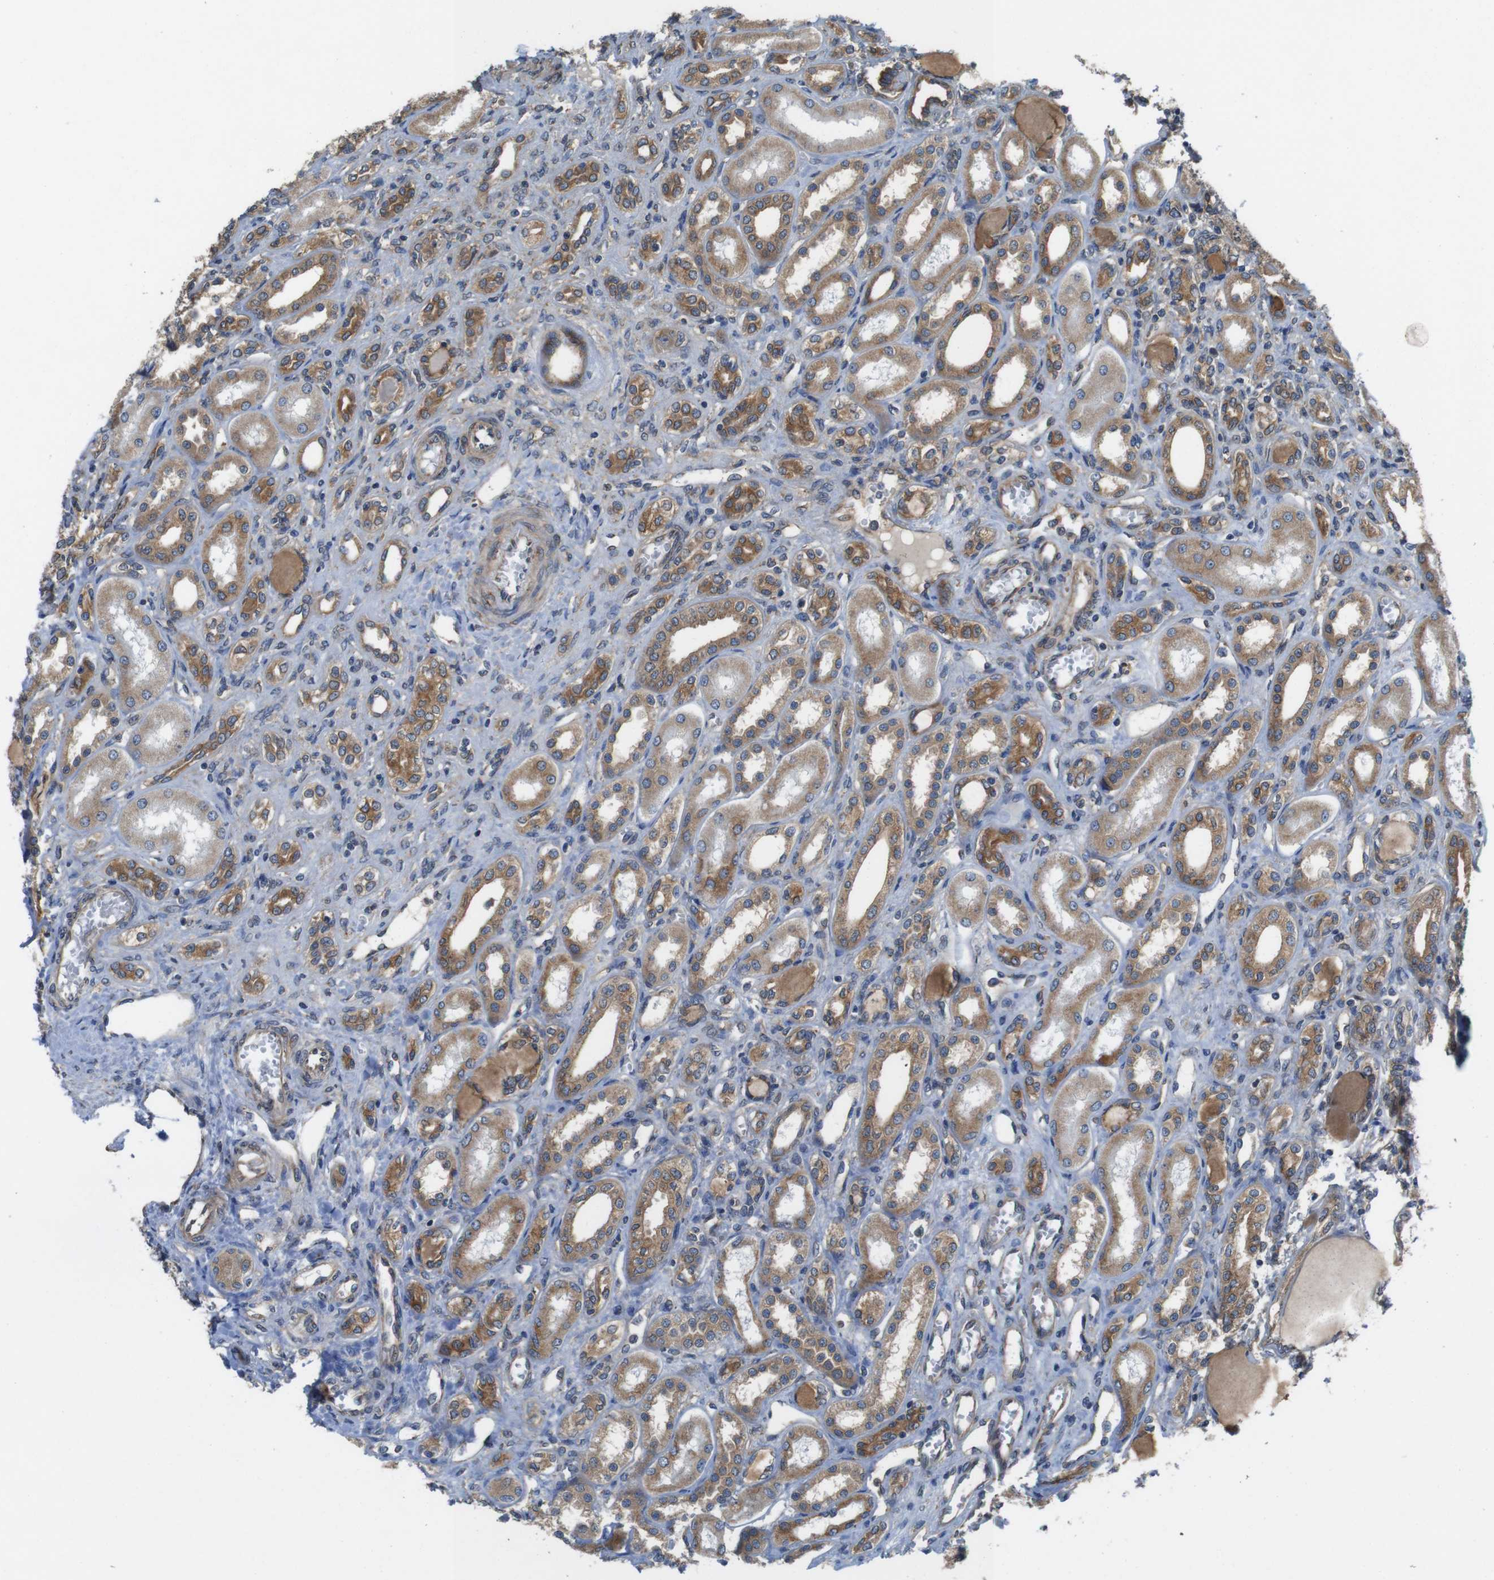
{"staining": {"intensity": "moderate", "quantity": "25%-75%", "location": "cytoplasmic/membranous"}, "tissue": "kidney", "cell_type": "Cells in glomeruli", "image_type": "normal", "snomed": [{"axis": "morphology", "description": "Normal tissue, NOS"}, {"axis": "topography", "description": "Kidney"}], "caption": "Cells in glomeruli display medium levels of moderate cytoplasmic/membranous positivity in about 25%-75% of cells in unremarkable human kidney.", "gene": "DCTN1", "patient": {"sex": "male", "age": 7}}